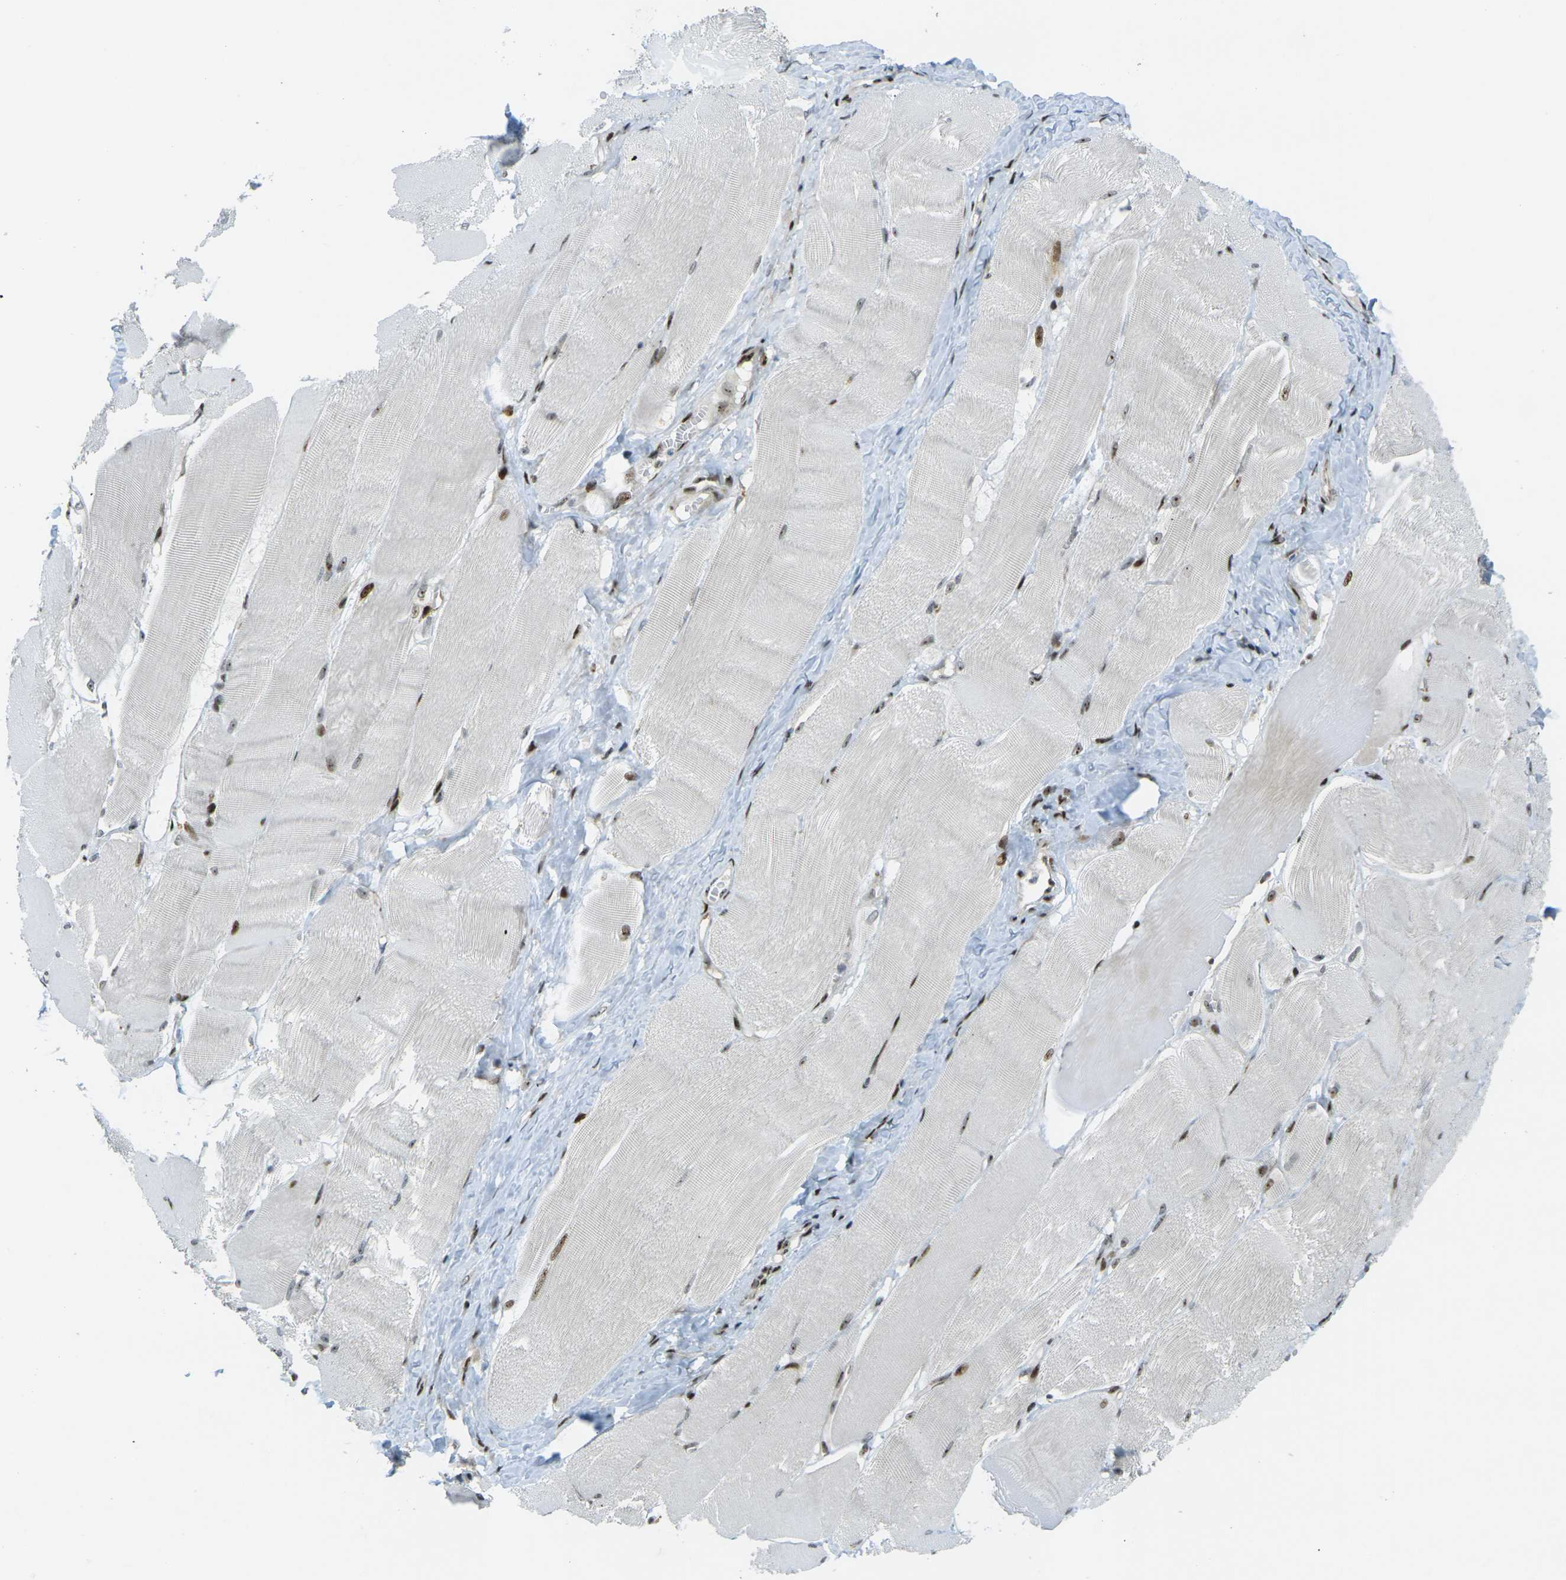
{"staining": {"intensity": "moderate", "quantity": ">75%", "location": "nuclear"}, "tissue": "skeletal muscle", "cell_type": "Myocytes", "image_type": "normal", "snomed": [{"axis": "morphology", "description": "Normal tissue, NOS"}, {"axis": "morphology", "description": "Squamous cell carcinoma, NOS"}, {"axis": "topography", "description": "Skeletal muscle"}], "caption": "IHC of unremarkable skeletal muscle displays medium levels of moderate nuclear positivity in approximately >75% of myocytes. (DAB (3,3'-diaminobenzidine) IHC with brightfield microscopy, high magnification).", "gene": "UBE2C", "patient": {"sex": "male", "age": 51}}